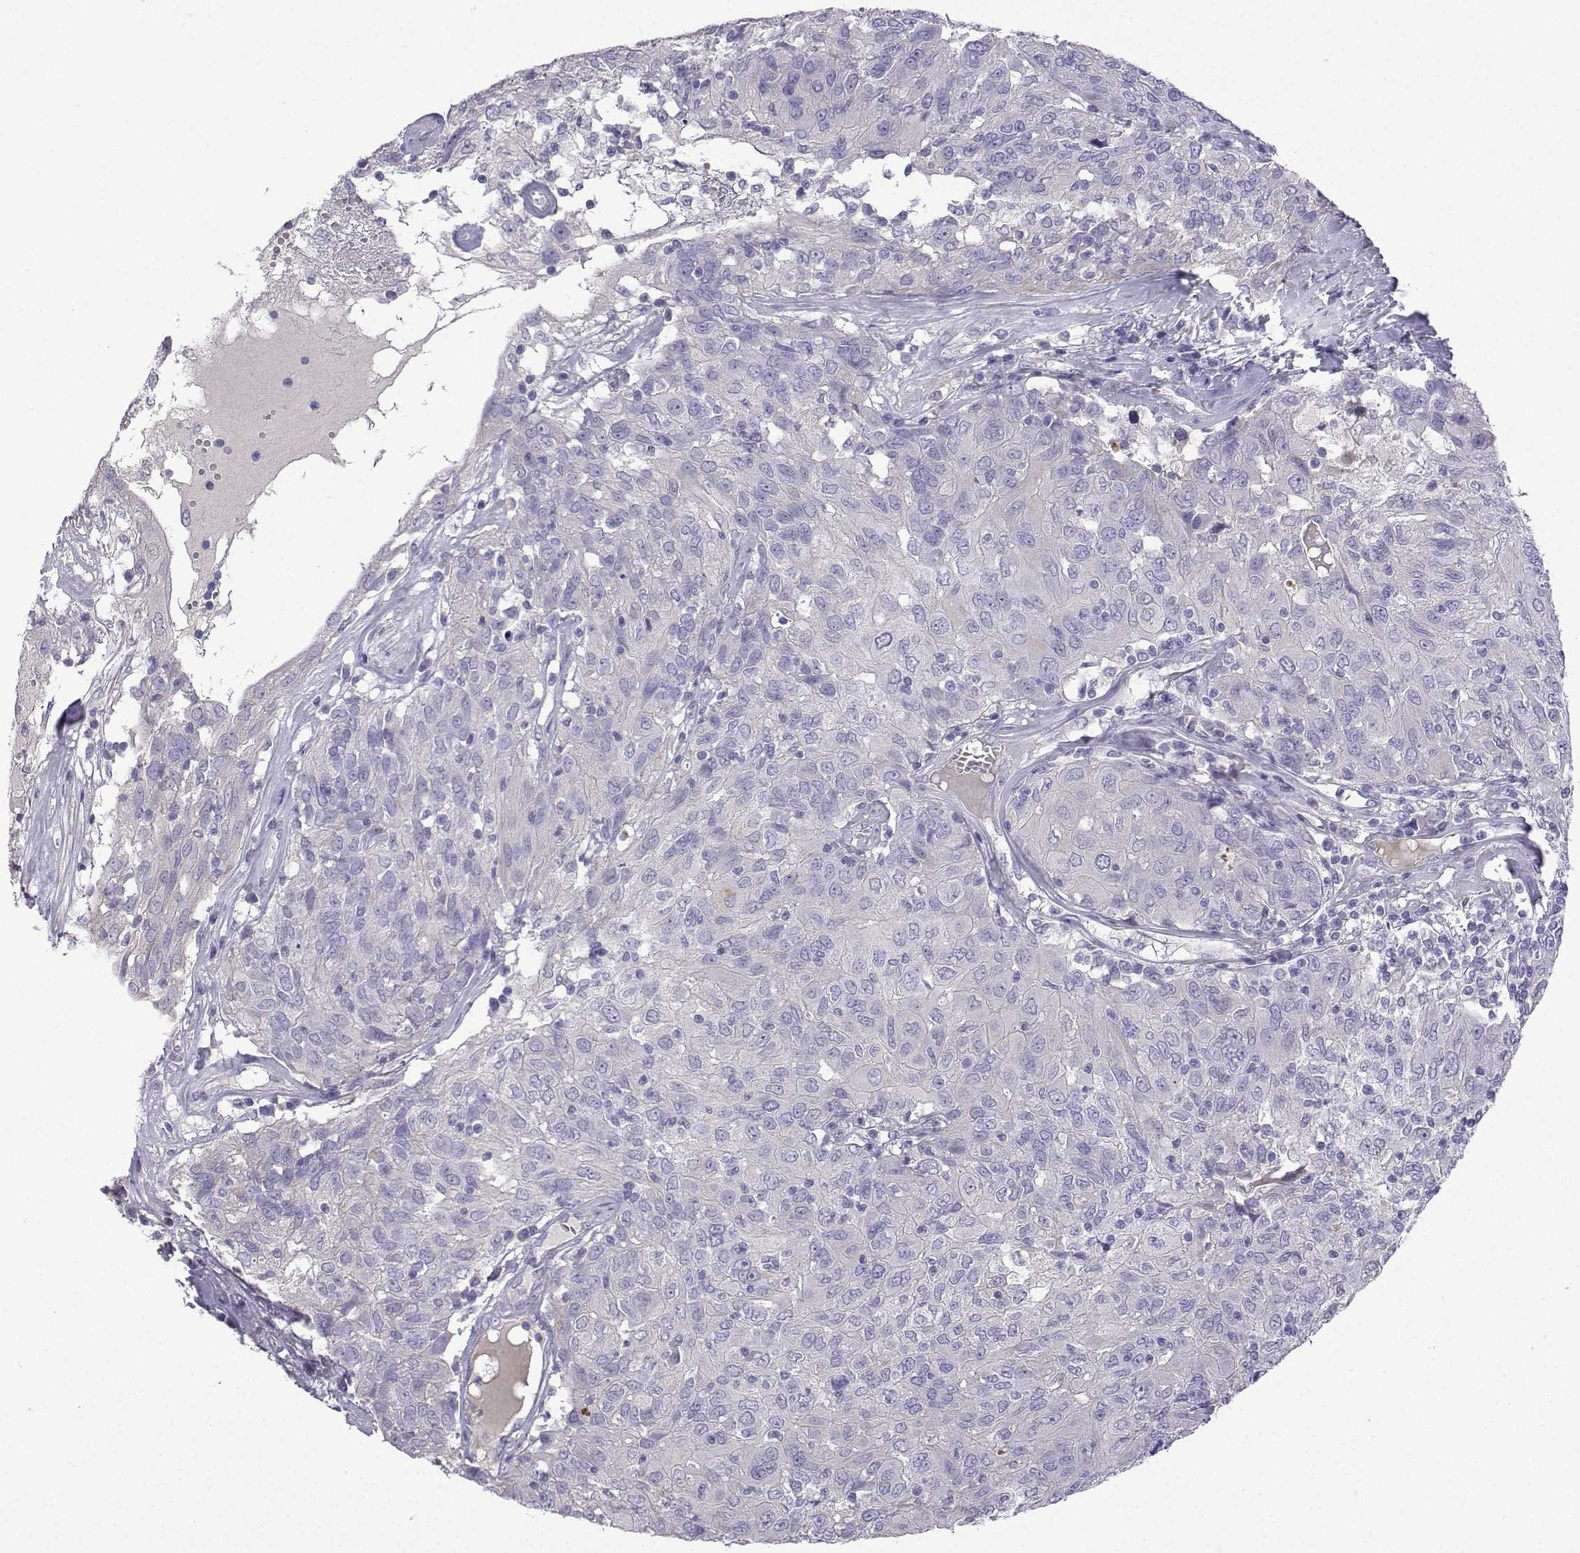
{"staining": {"intensity": "negative", "quantity": "none", "location": "none"}, "tissue": "ovarian cancer", "cell_type": "Tumor cells", "image_type": "cancer", "snomed": [{"axis": "morphology", "description": "Carcinoma, endometroid"}, {"axis": "topography", "description": "Ovary"}], "caption": "DAB immunohistochemical staining of human ovarian cancer displays no significant staining in tumor cells.", "gene": "SPACA7", "patient": {"sex": "female", "age": 50}}